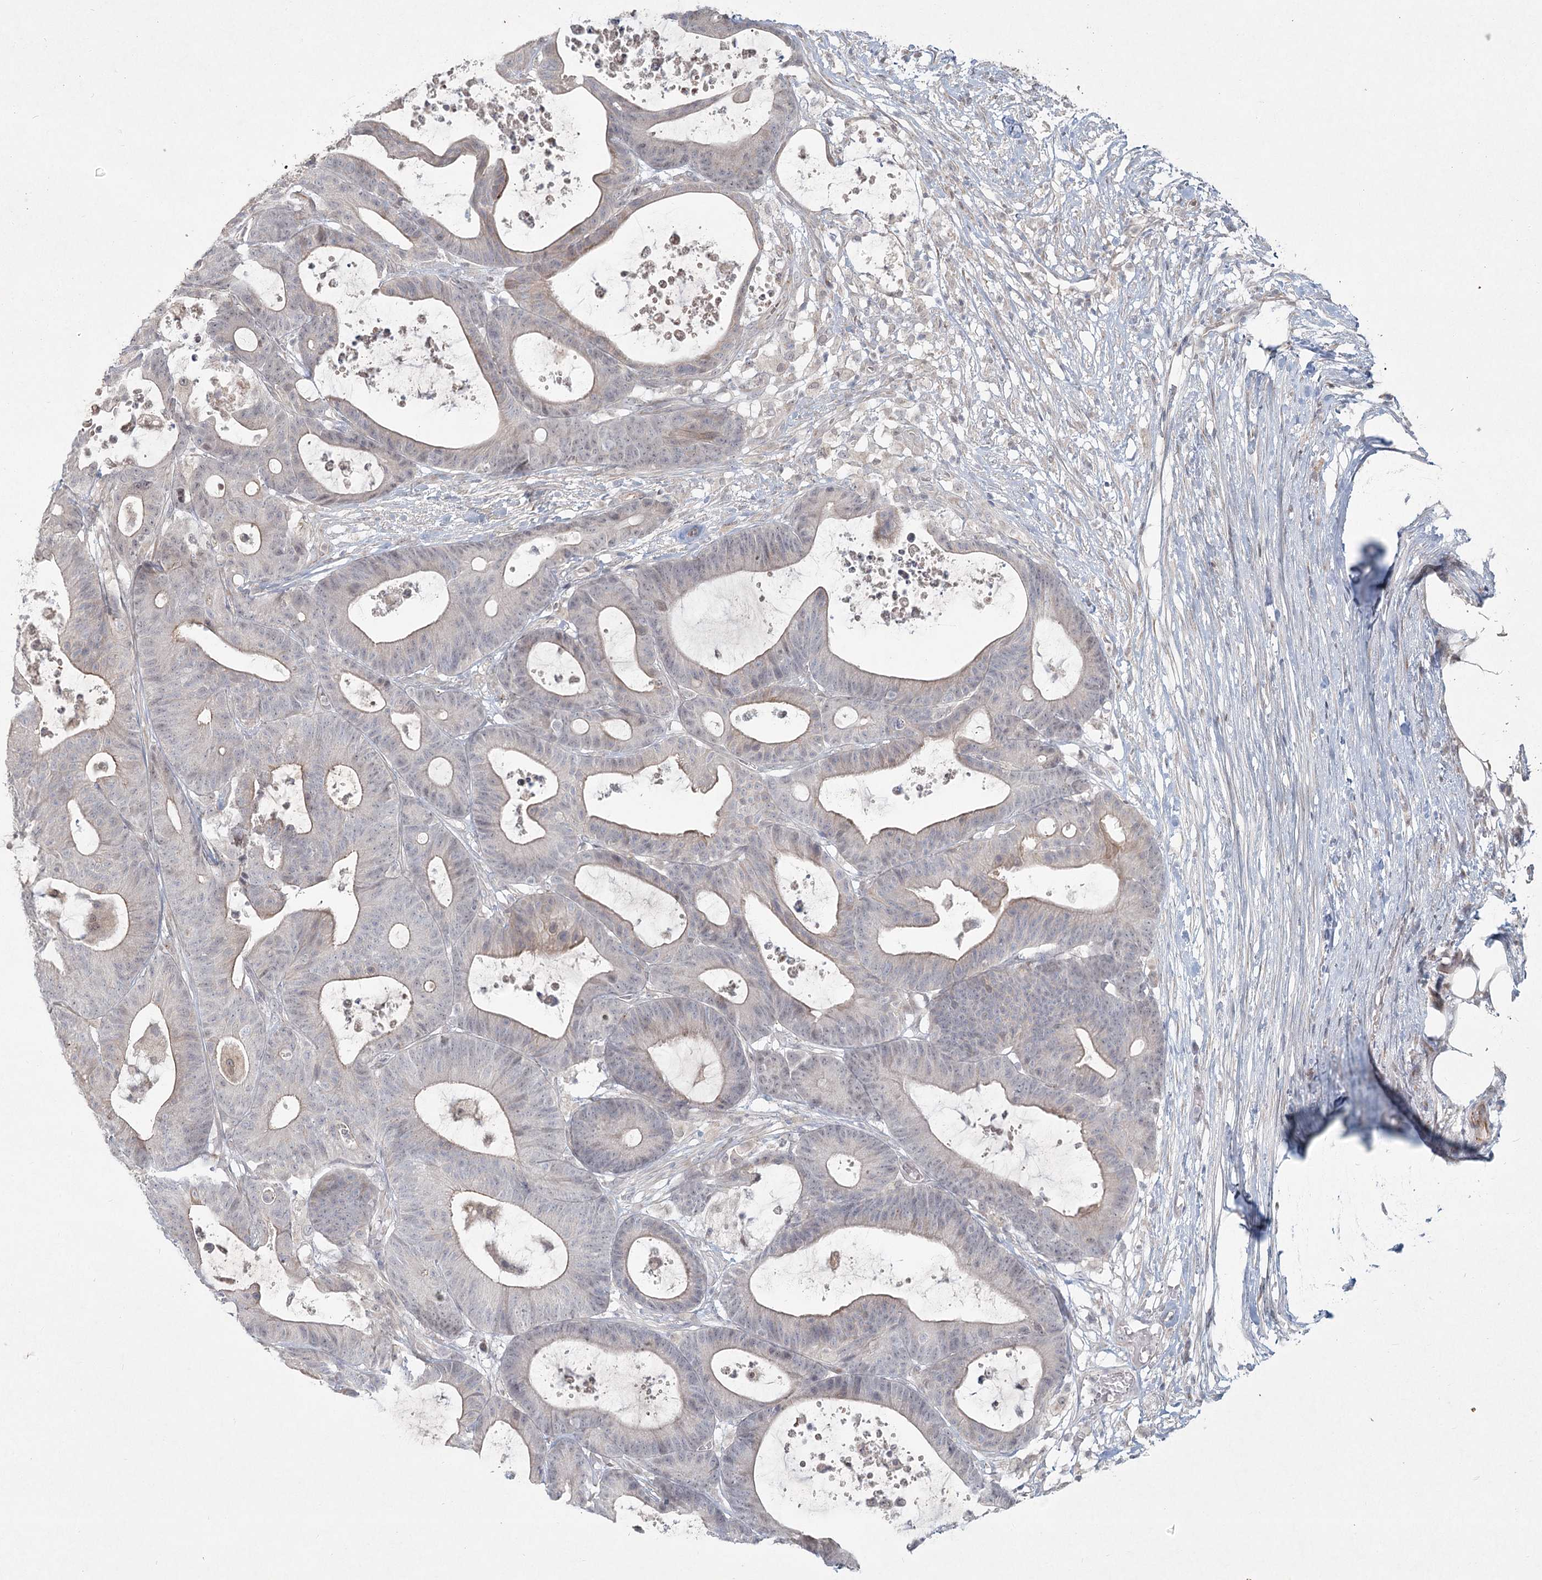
{"staining": {"intensity": "weak", "quantity": "<25%", "location": "cytoplasmic/membranous"}, "tissue": "colorectal cancer", "cell_type": "Tumor cells", "image_type": "cancer", "snomed": [{"axis": "morphology", "description": "Adenocarcinoma, NOS"}, {"axis": "topography", "description": "Colon"}], "caption": "High power microscopy micrograph of an immunohistochemistry (IHC) histopathology image of adenocarcinoma (colorectal), revealing no significant expression in tumor cells.", "gene": "LRP2BP", "patient": {"sex": "female", "age": 84}}